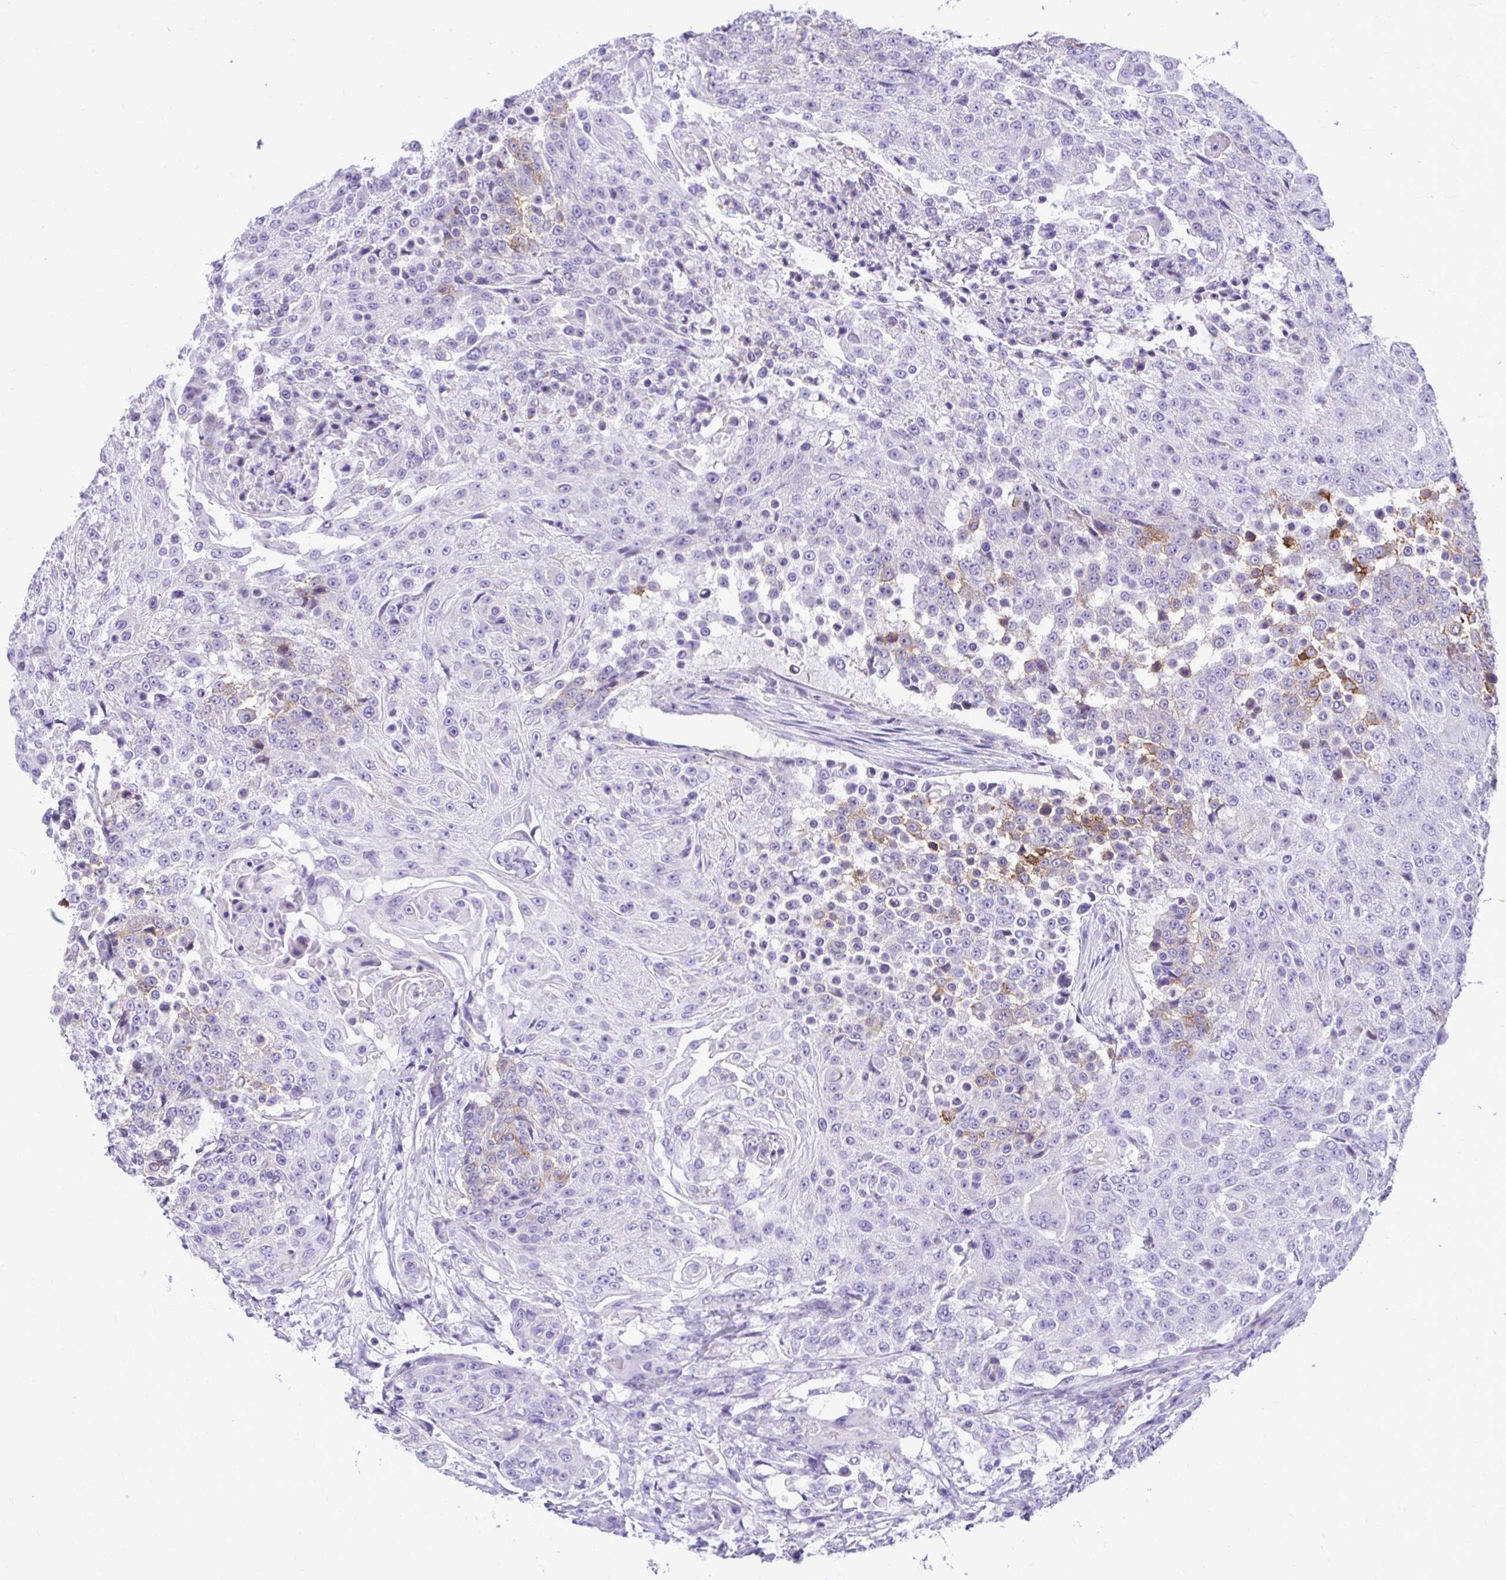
{"staining": {"intensity": "moderate", "quantity": "<25%", "location": "cytoplasmic/membranous"}, "tissue": "urothelial cancer", "cell_type": "Tumor cells", "image_type": "cancer", "snomed": [{"axis": "morphology", "description": "Urothelial carcinoma, High grade"}, {"axis": "topography", "description": "Urinary bladder"}], "caption": "Protein staining of urothelial cancer tissue reveals moderate cytoplasmic/membranous expression in about <25% of tumor cells. Nuclei are stained in blue.", "gene": "ABCG2", "patient": {"sex": "female", "age": 63}}